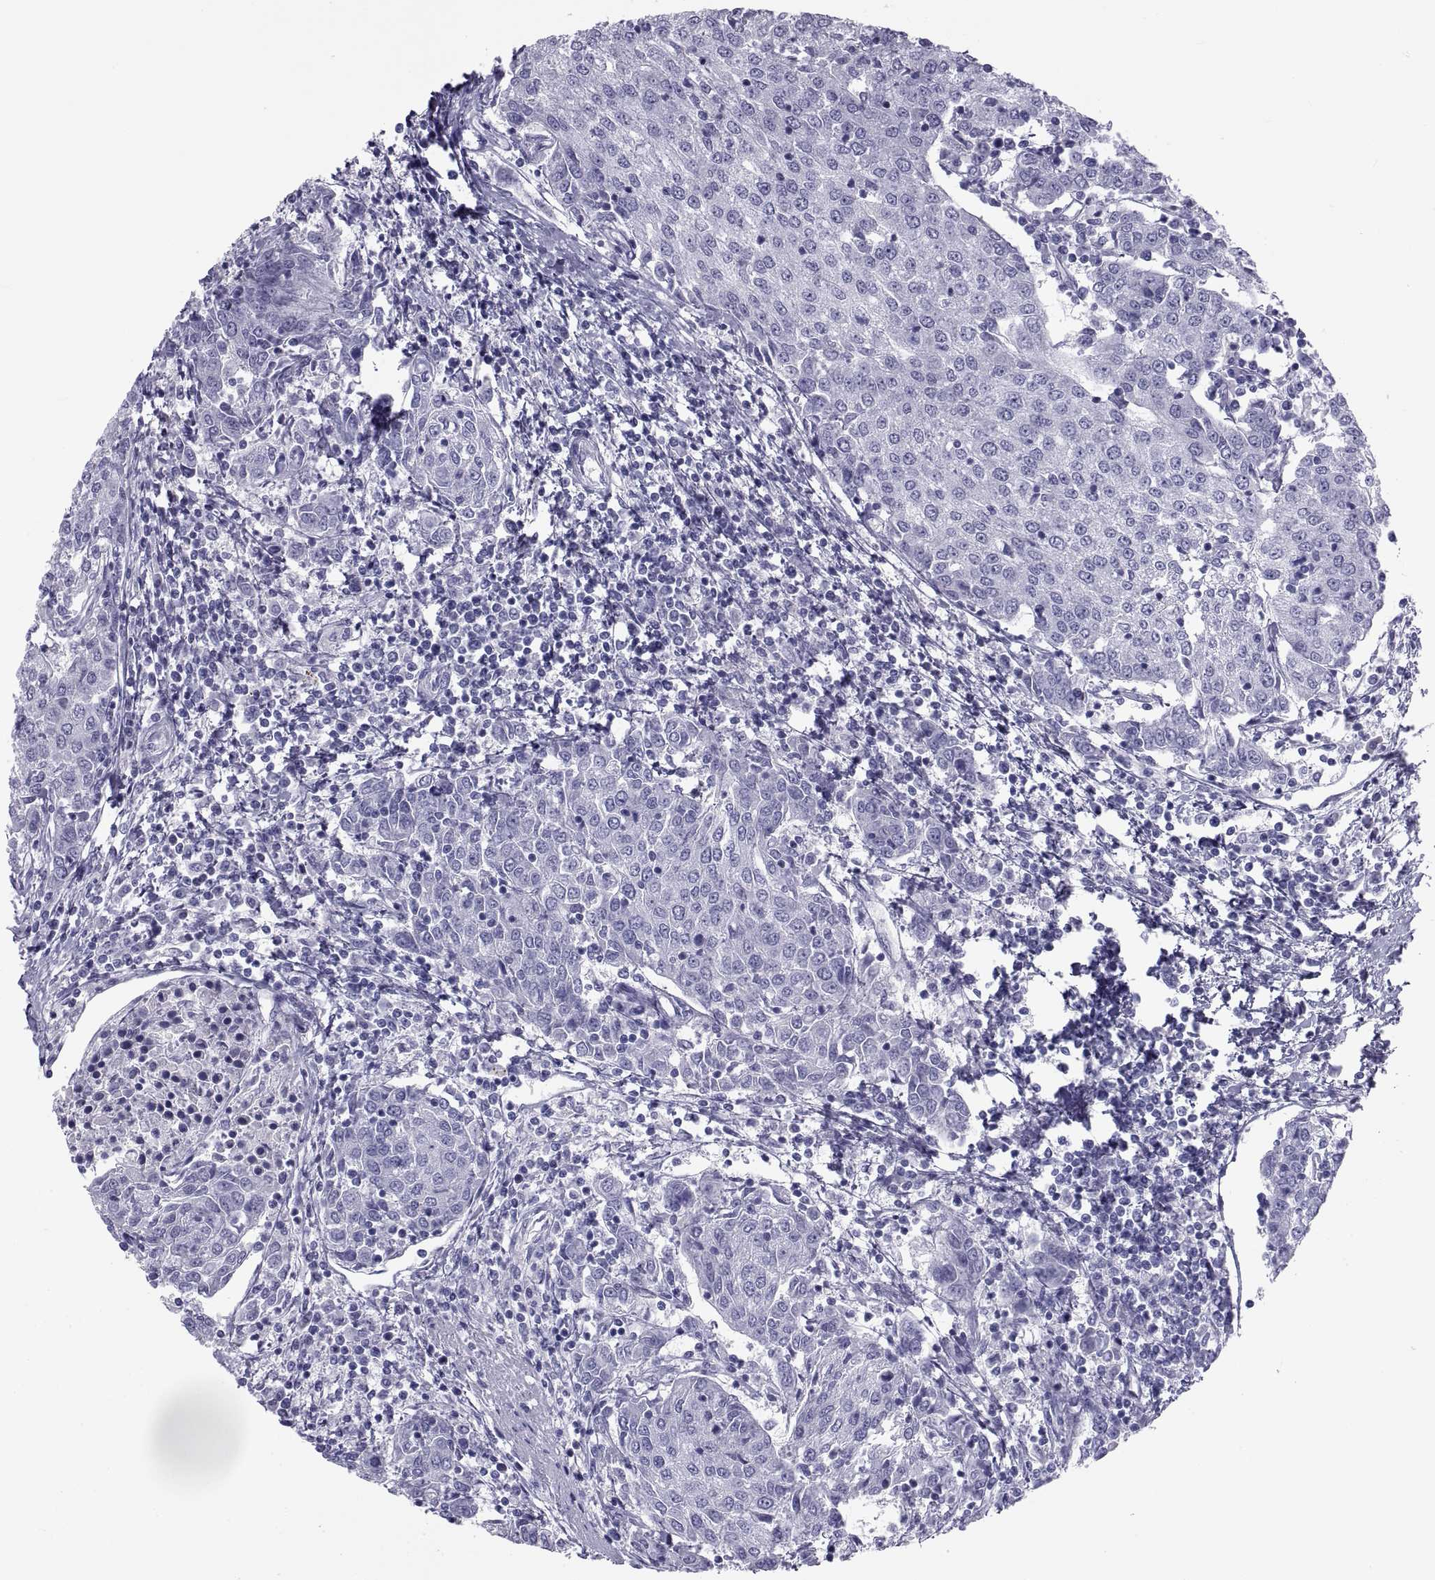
{"staining": {"intensity": "negative", "quantity": "none", "location": "none"}, "tissue": "urothelial cancer", "cell_type": "Tumor cells", "image_type": "cancer", "snomed": [{"axis": "morphology", "description": "Urothelial carcinoma, High grade"}, {"axis": "topography", "description": "Urinary bladder"}], "caption": "Immunohistochemistry (IHC) histopathology image of high-grade urothelial carcinoma stained for a protein (brown), which displays no staining in tumor cells.", "gene": "NPTX2", "patient": {"sex": "female", "age": 85}}